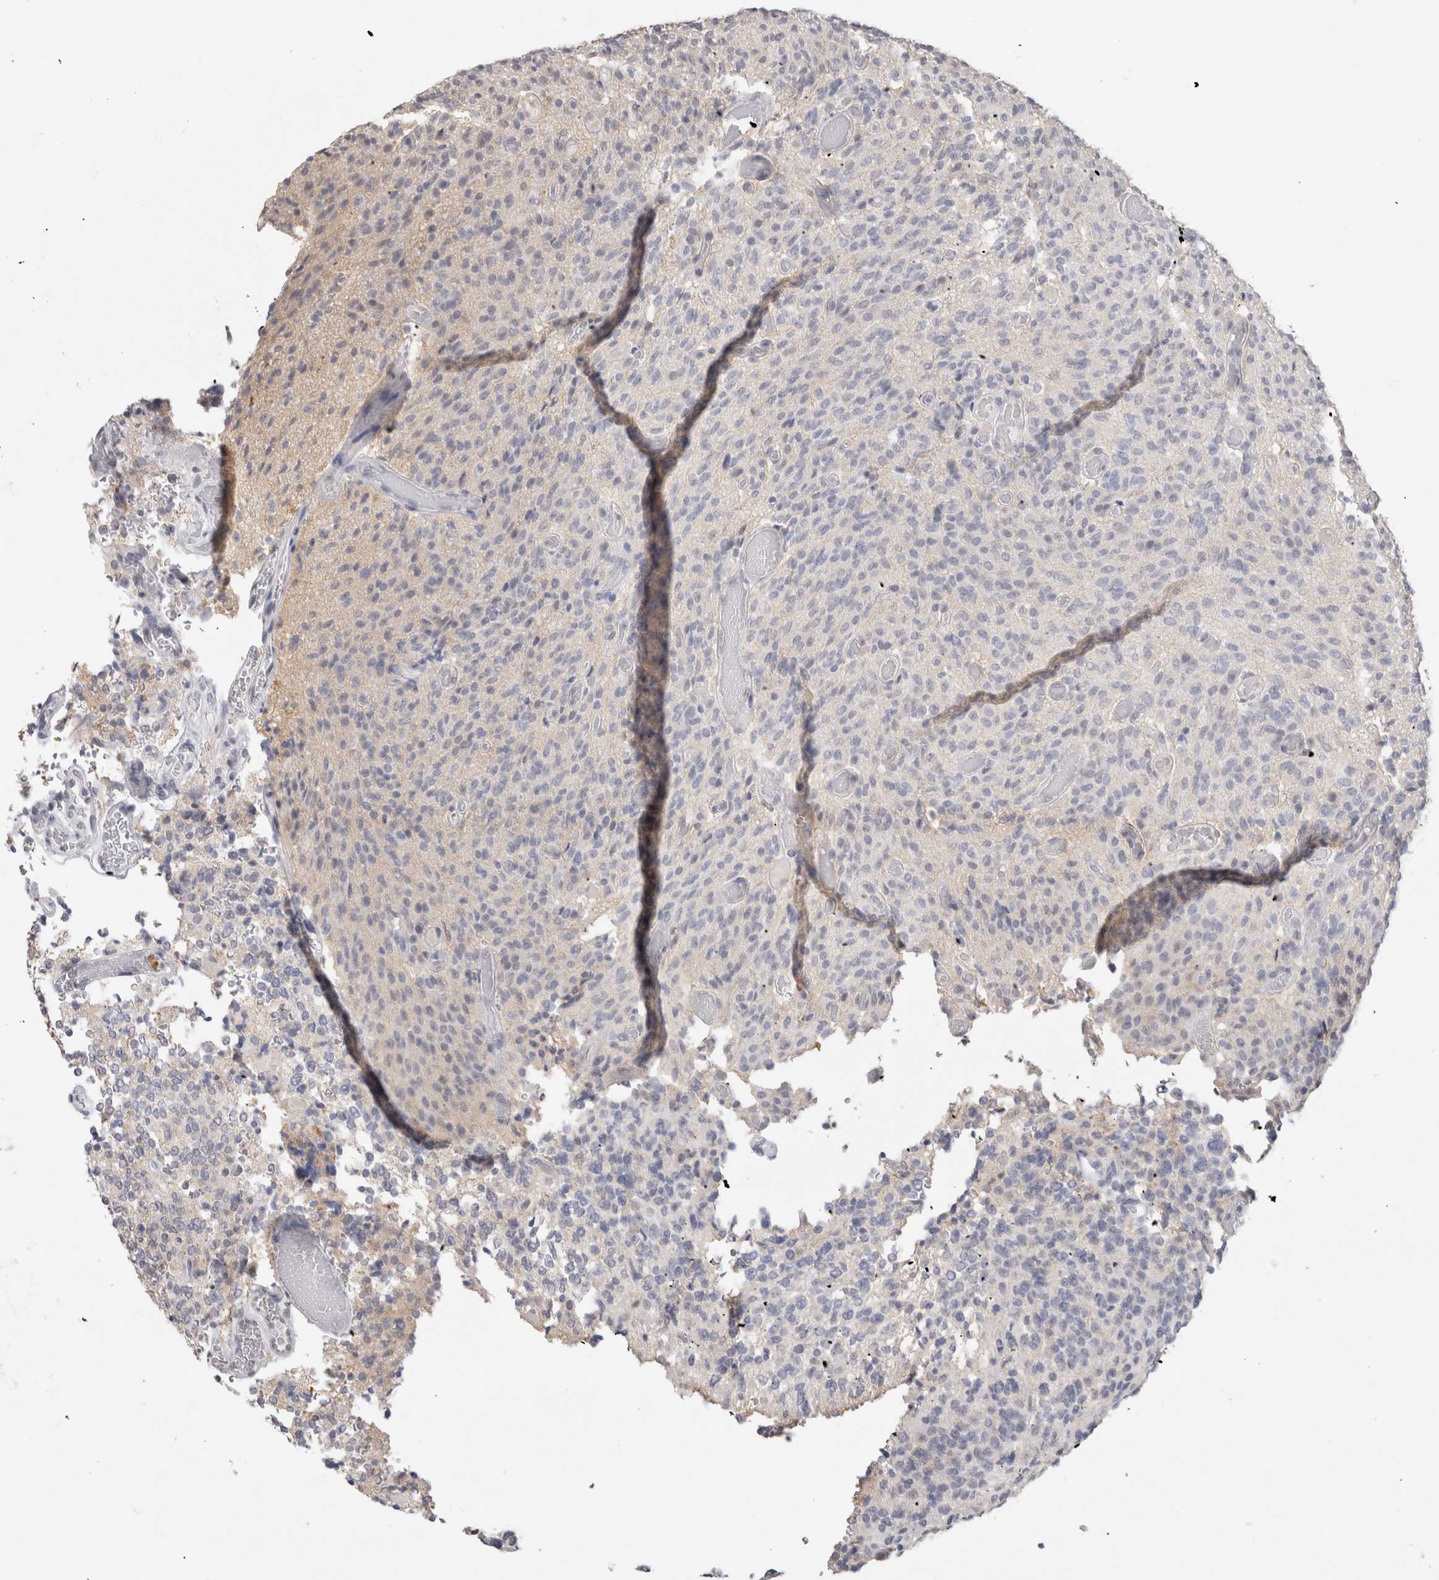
{"staining": {"intensity": "negative", "quantity": "none", "location": "none"}, "tissue": "glioma", "cell_type": "Tumor cells", "image_type": "cancer", "snomed": [{"axis": "morphology", "description": "Glioma, malignant, High grade"}, {"axis": "topography", "description": "Brain"}], "caption": "This is a image of IHC staining of malignant high-grade glioma, which shows no staining in tumor cells. (Immunohistochemistry, brightfield microscopy, high magnification).", "gene": "CADM3", "patient": {"sex": "male", "age": 34}}